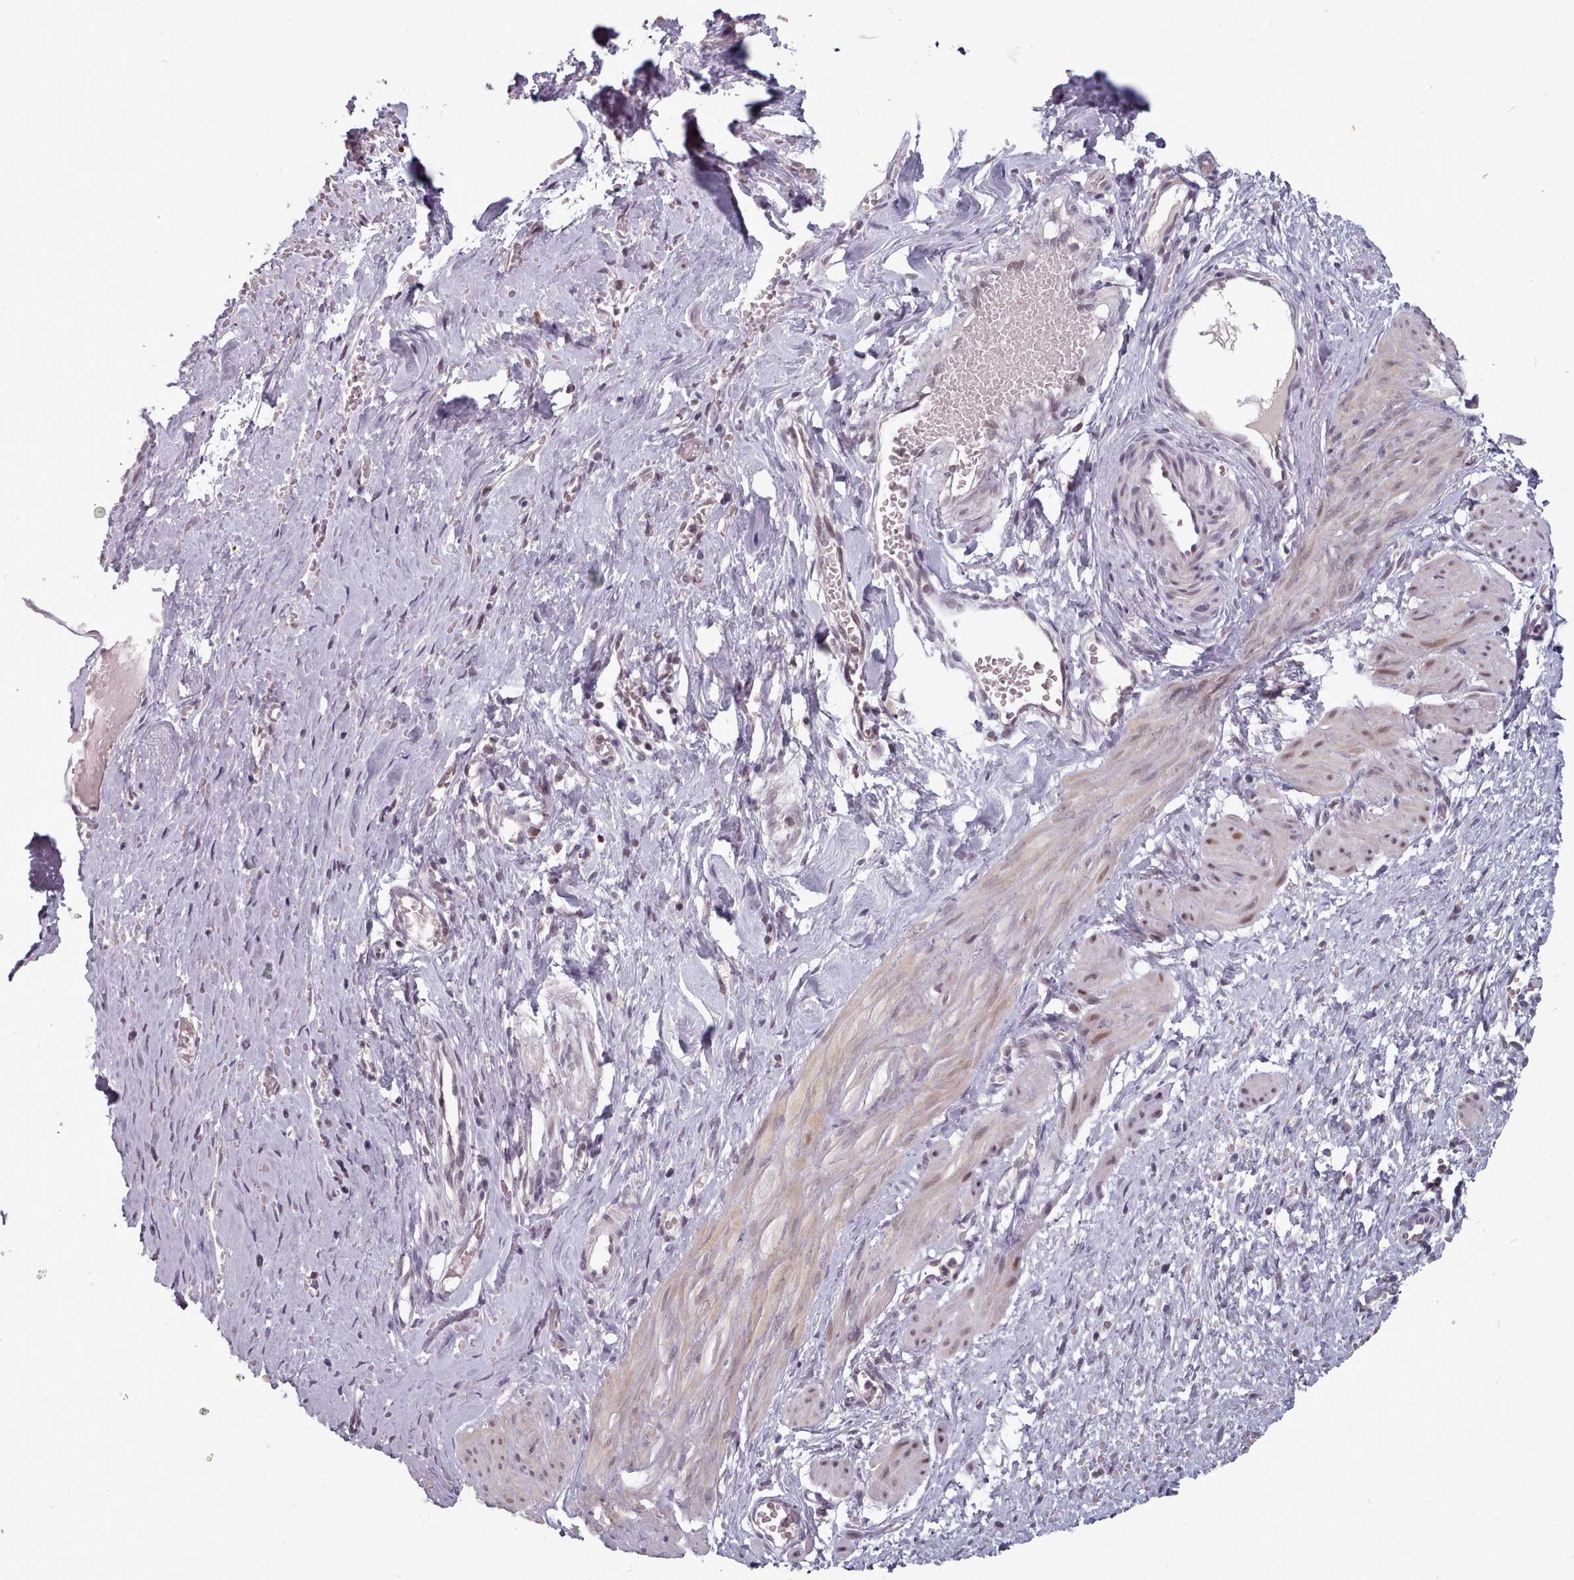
{"staining": {"intensity": "moderate", "quantity": "25%-75%", "location": "cytoplasmic/membranous,nuclear"}, "tissue": "smooth muscle", "cell_type": "Smooth muscle cells", "image_type": "normal", "snomed": [{"axis": "morphology", "description": "Normal tissue, NOS"}, {"axis": "topography", "description": "Endometrium"}], "caption": "A brown stain highlights moderate cytoplasmic/membranous,nuclear expression of a protein in smooth muscle cells of normal smooth muscle.", "gene": "SRSF9", "patient": {"sex": "female", "age": 33}}